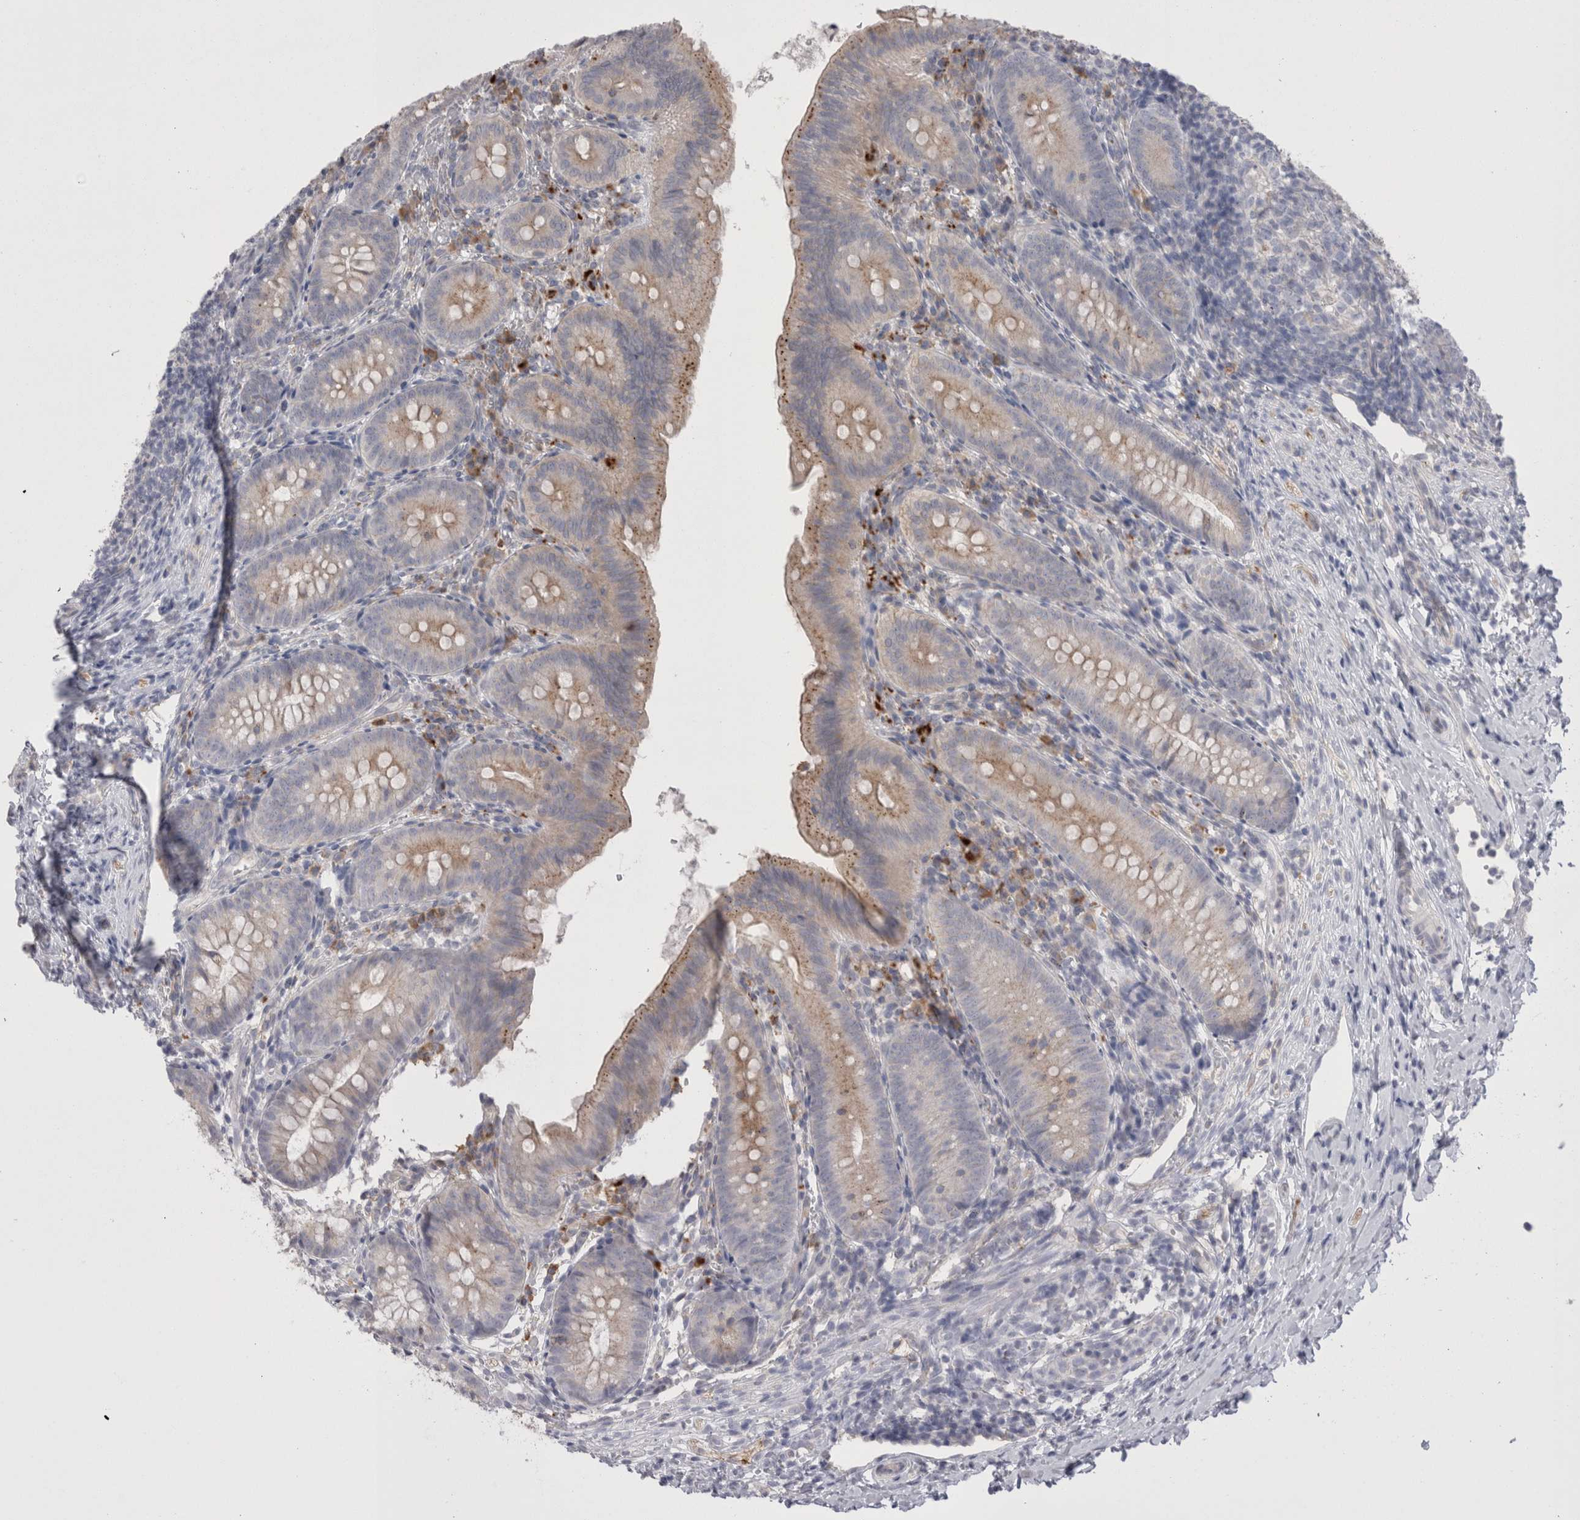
{"staining": {"intensity": "weak", "quantity": "25%-75%", "location": "cytoplasmic/membranous"}, "tissue": "appendix", "cell_type": "Glandular cells", "image_type": "normal", "snomed": [{"axis": "morphology", "description": "Normal tissue, NOS"}, {"axis": "topography", "description": "Appendix"}], "caption": "The immunohistochemical stain labels weak cytoplasmic/membranous expression in glandular cells of benign appendix. The protein is stained brown, and the nuclei are stained in blue (DAB (3,3'-diaminobenzidine) IHC with brightfield microscopy, high magnification).", "gene": "EPDR1", "patient": {"sex": "male", "age": 1}}